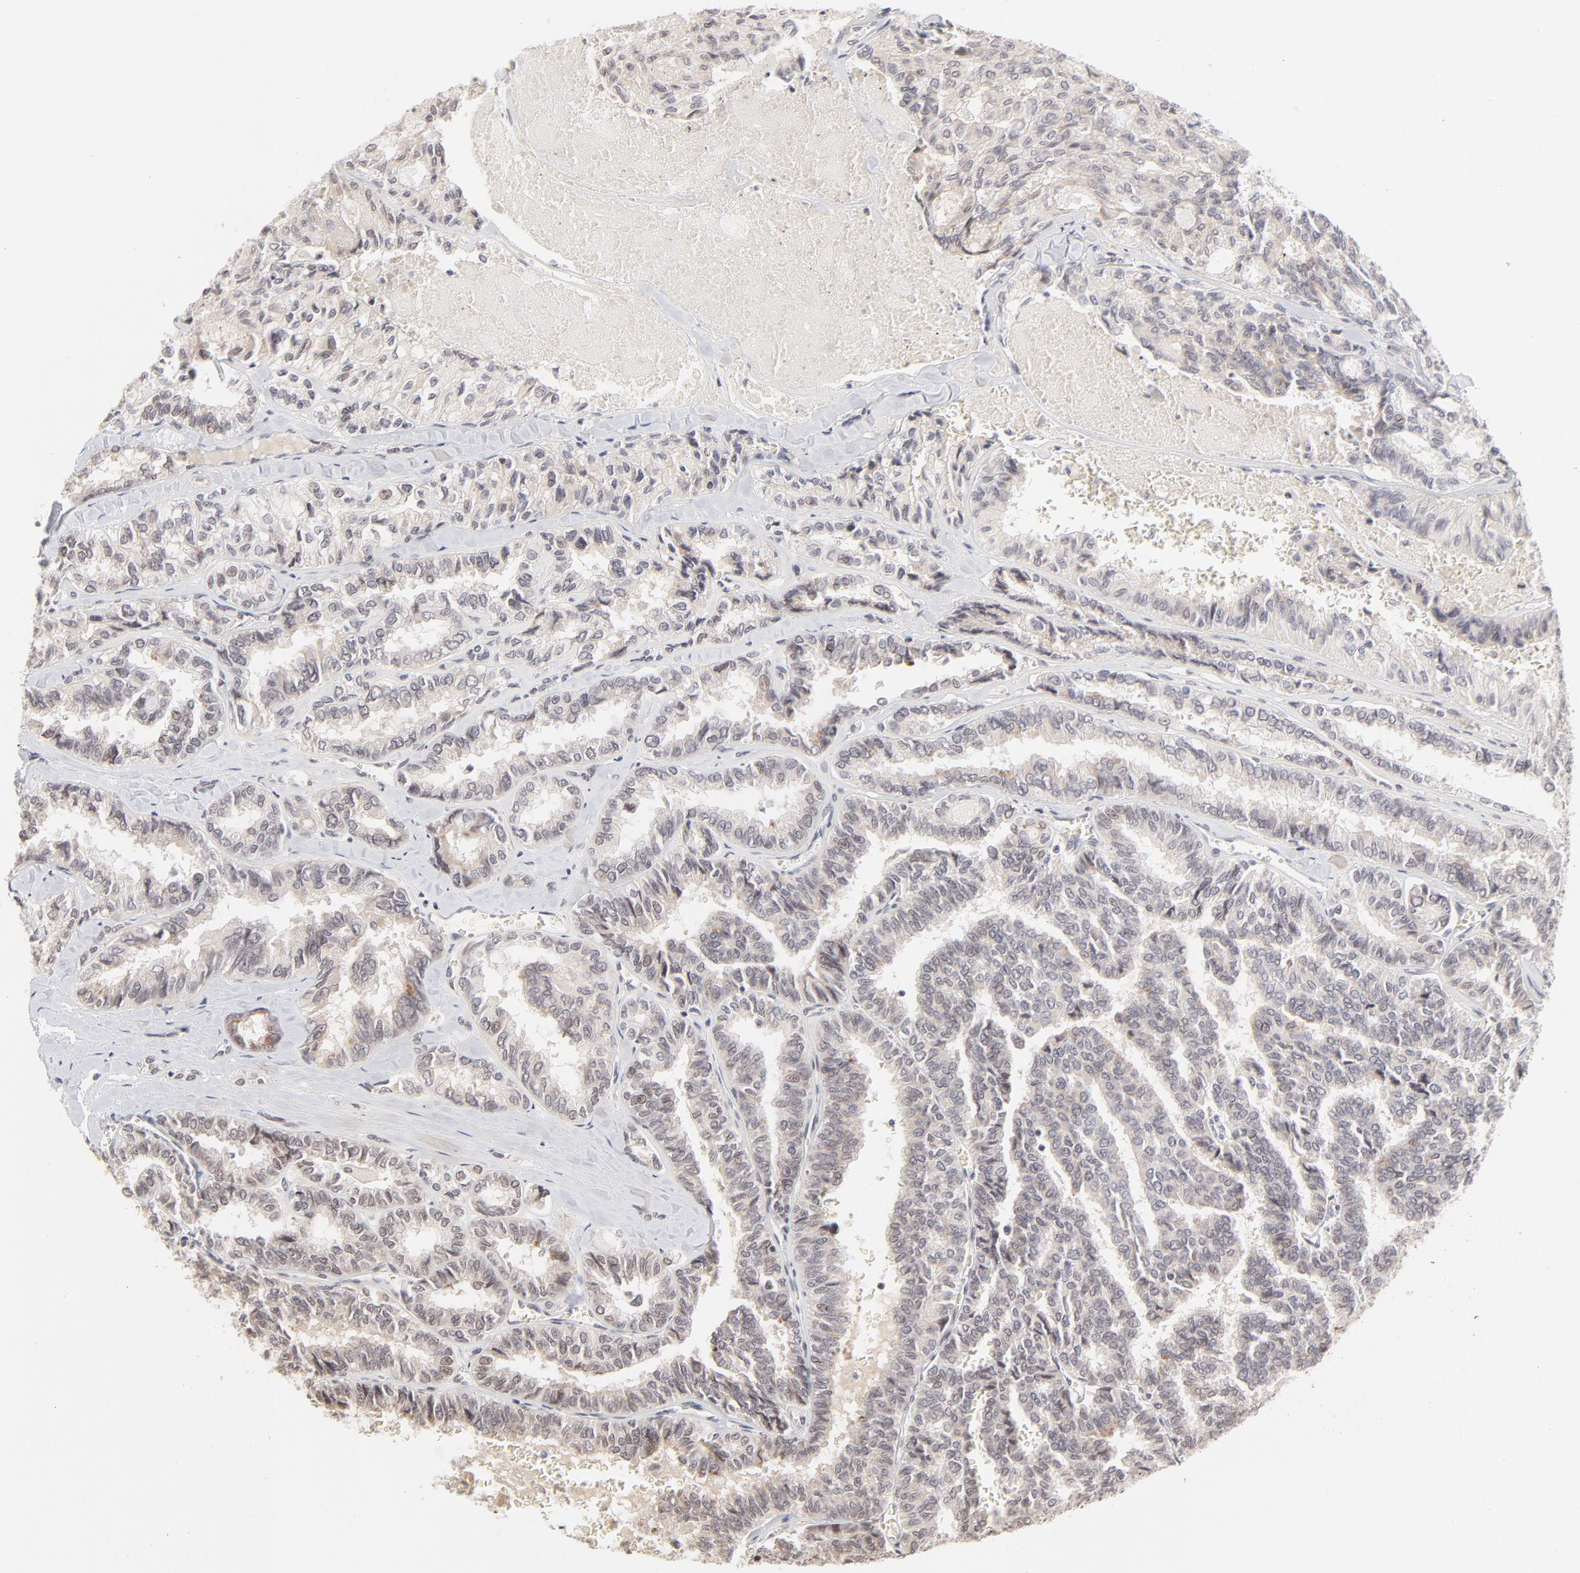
{"staining": {"intensity": "weak", "quantity": "<25%", "location": "nuclear"}, "tissue": "thyroid cancer", "cell_type": "Tumor cells", "image_type": "cancer", "snomed": [{"axis": "morphology", "description": "Papillary adenocarcinoma, NOS"}, {"axis": "topography", "description": "Thyroid gland"}], "caption": "Immunohistochemical staining of human papillary adenocarcinoma (thyroid) shows no significant positivity in tumor cells.", "gene": "PBX3", "patient": {"sex": "female", "age": 35}}